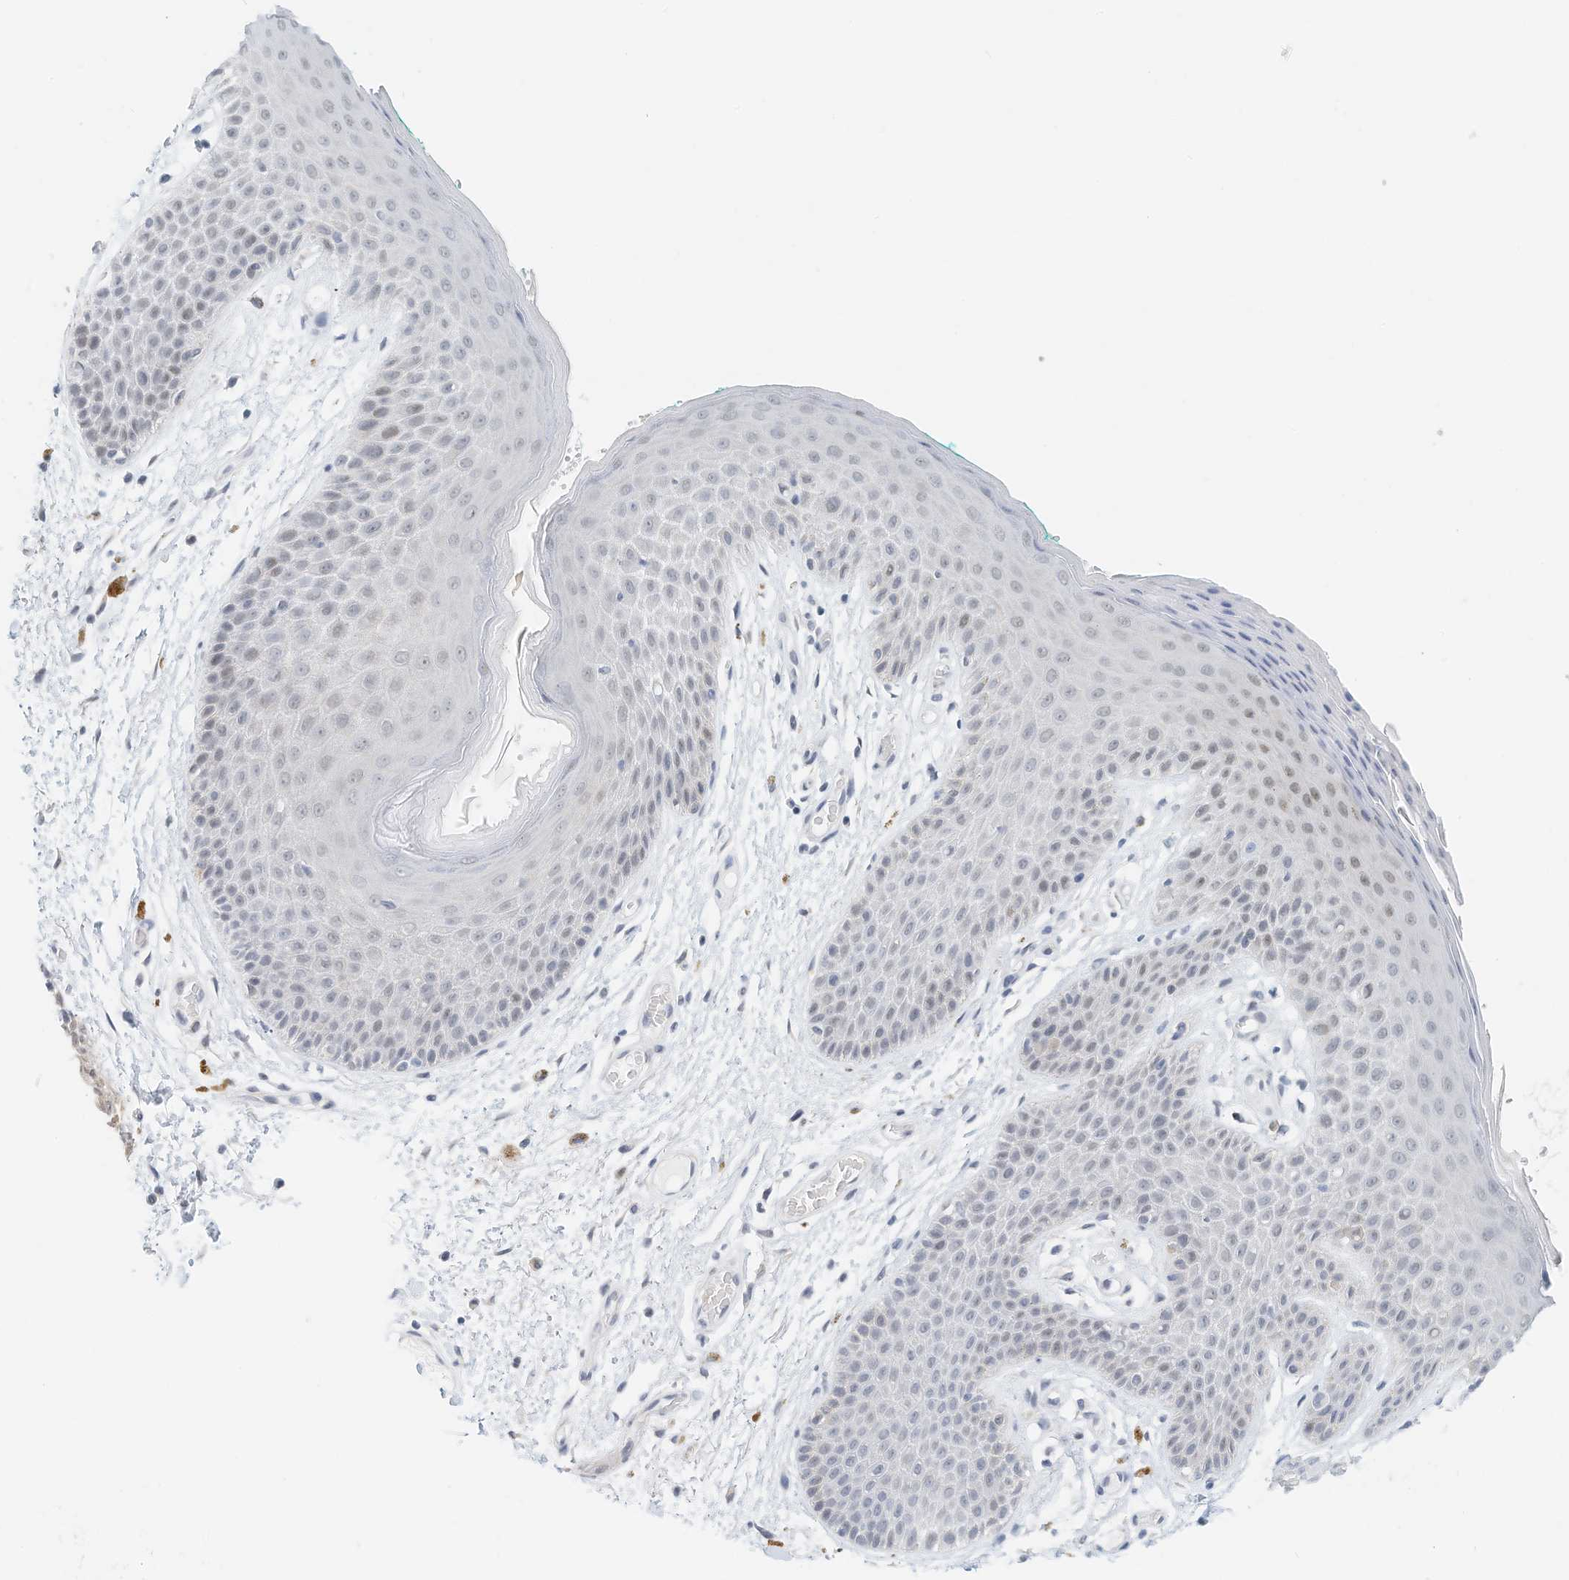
{"staining": {"intensity": "negative", "quantity": "none", "location": "none"}, "tissue": "skin", "cell_type": "Epidermal cells", "image_type": "normal", "snomed": [{"axis": "morphology", "description": "Normal tissue, NOS"}, {"axis": "topography", "description": "Anal"}], "caption": "IHC micrograph of unremarkable human skin stained for a protein (brown), which shows no positivity in epidermal cells.", "gene": "ARHGAP28", "patient": {"sex": "male", "age": 74}}